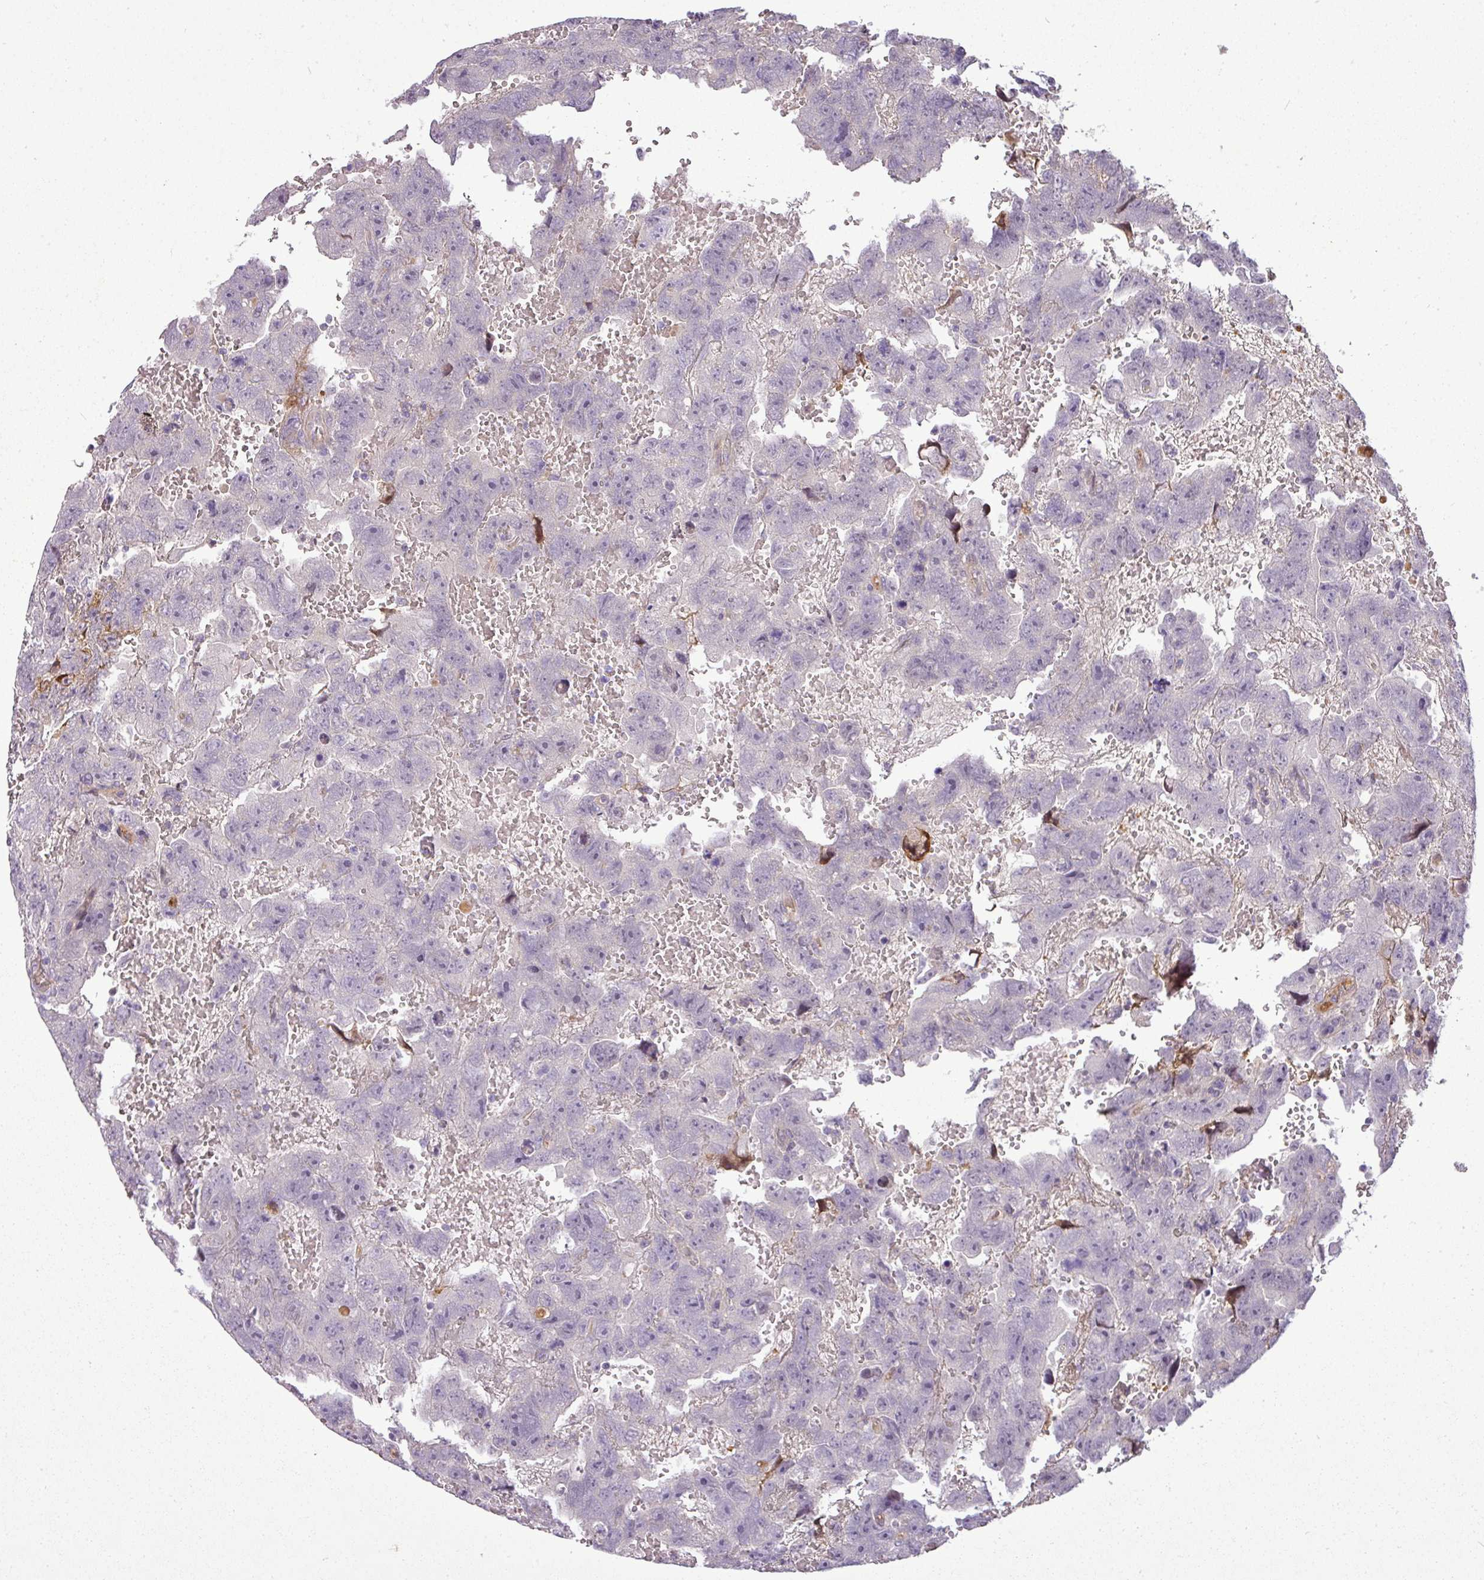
{"staining": {"intensity": "negative", "quantity": "none", "location": "none"}, "tissue": "testis cancer", "cell_type": "Tumor cells", "image_type": "cancer", "snomed": [{"axis": "morphology", "description": "Carcinoma, Embryonal, NOS"}, {"axis": "topography", "description": "Testis"}], "caption": "IHC image of neoplastic tissue: embryonal carcinoma (testis) stained with DAB exhibits no significant protein expression in tumor cells.", "gene": "C4B", "patient": {"sex": "male", "age": 45}}